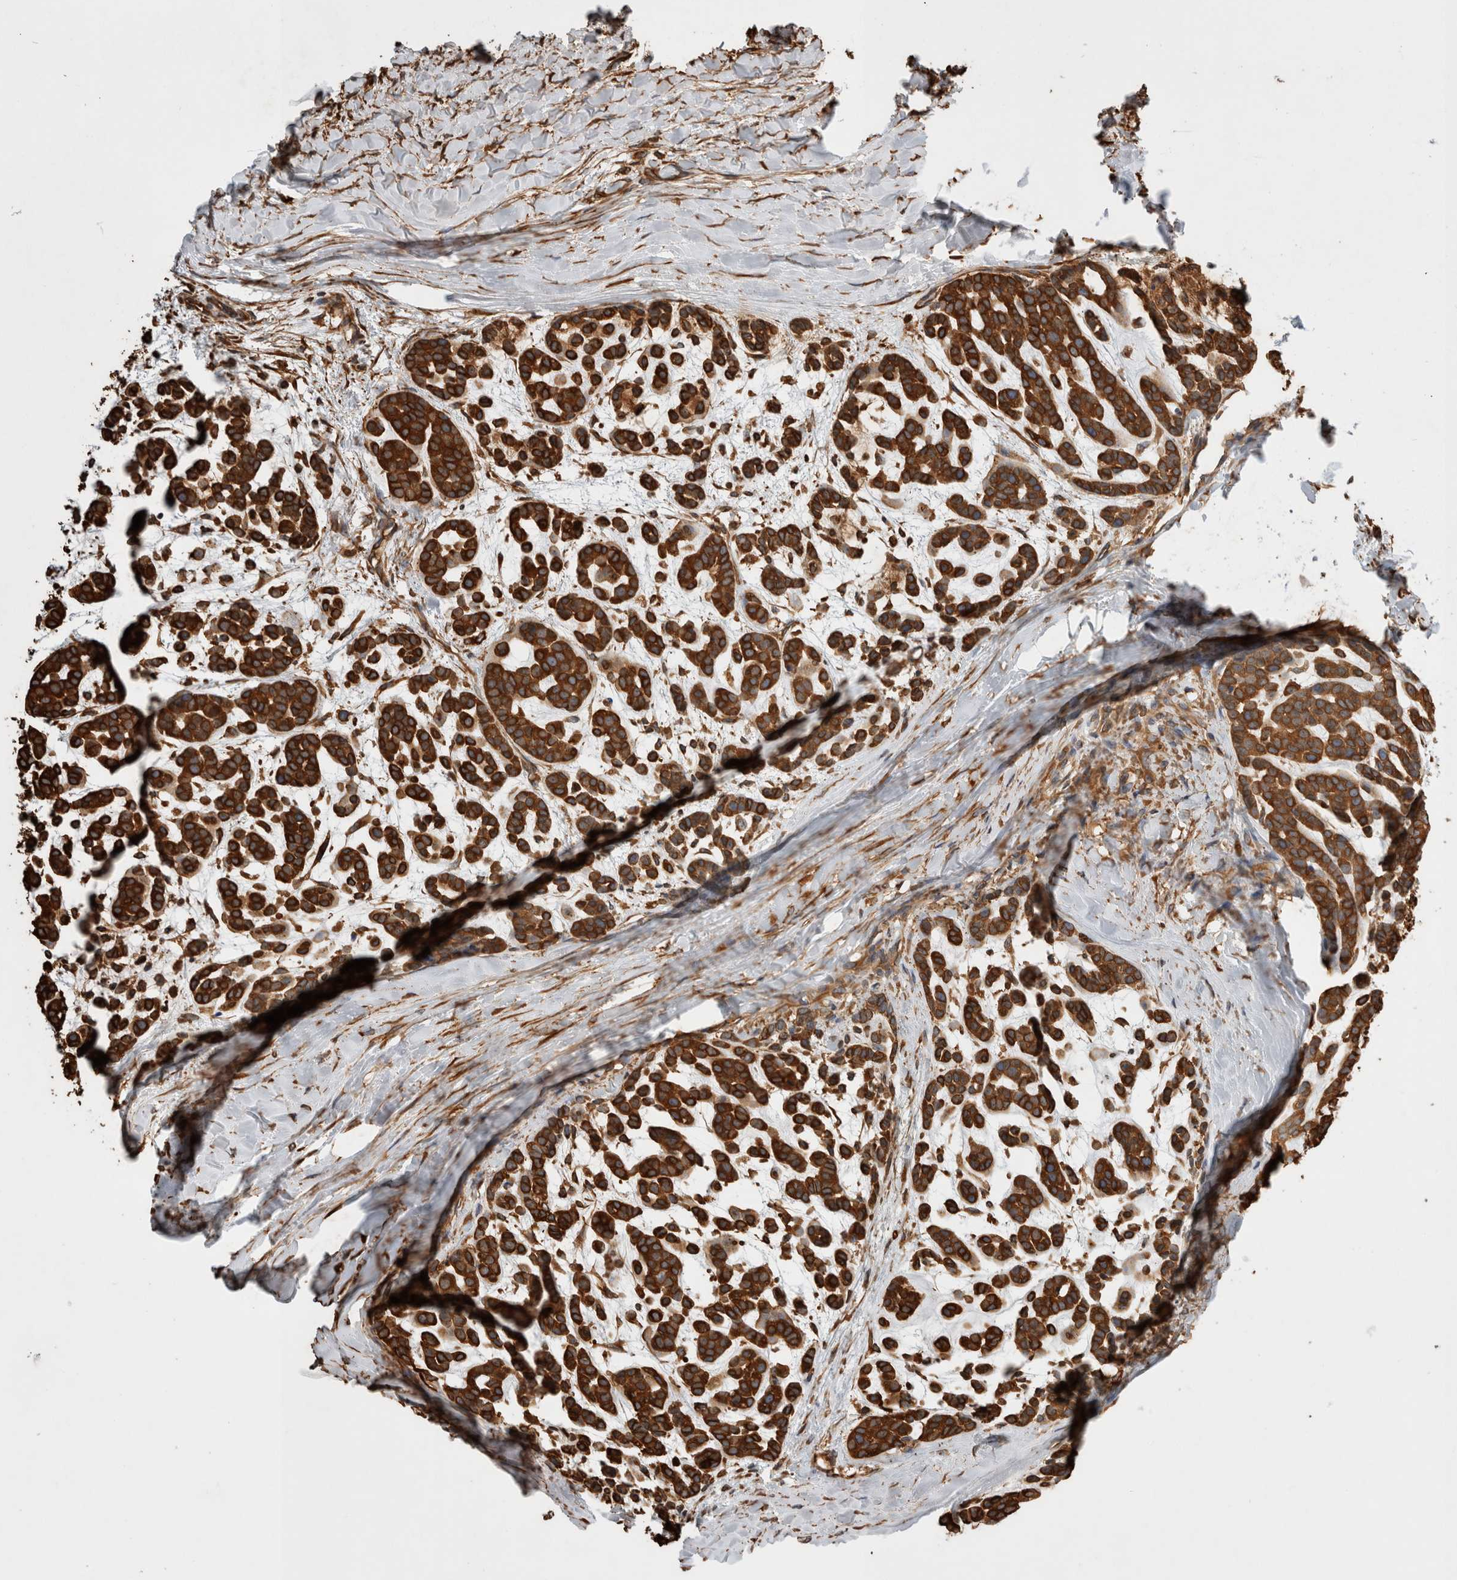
{"staining": {"intensity": "strong", "quantity": ">75%", "location": "cytoplasmic/membranous"}, "tissue": "head and neck cancer", "cell_type": "Tumor cells", "image_type": "cancer", "snomed": [{"axis": "morphology", "description": "Adenocarcinoma, NOS"}, {"axis": "morphology", "description": "Adenoma, NOS"}, {"axis": "topography", "description": "Head-Neck"}], "caption": "Immunohistochemistry image of neoplastic tissue: human head and neck cancer stained using immunohistochemistry (IHC) exhibits high levels of strong protein expression localized specifically in the cytoplasmic/membranous of tumor cells, appearing as a cytoplasmic/membranous brown color.", "gene": "ZNF397", "patient": {"sex": "female", "age": 55}}